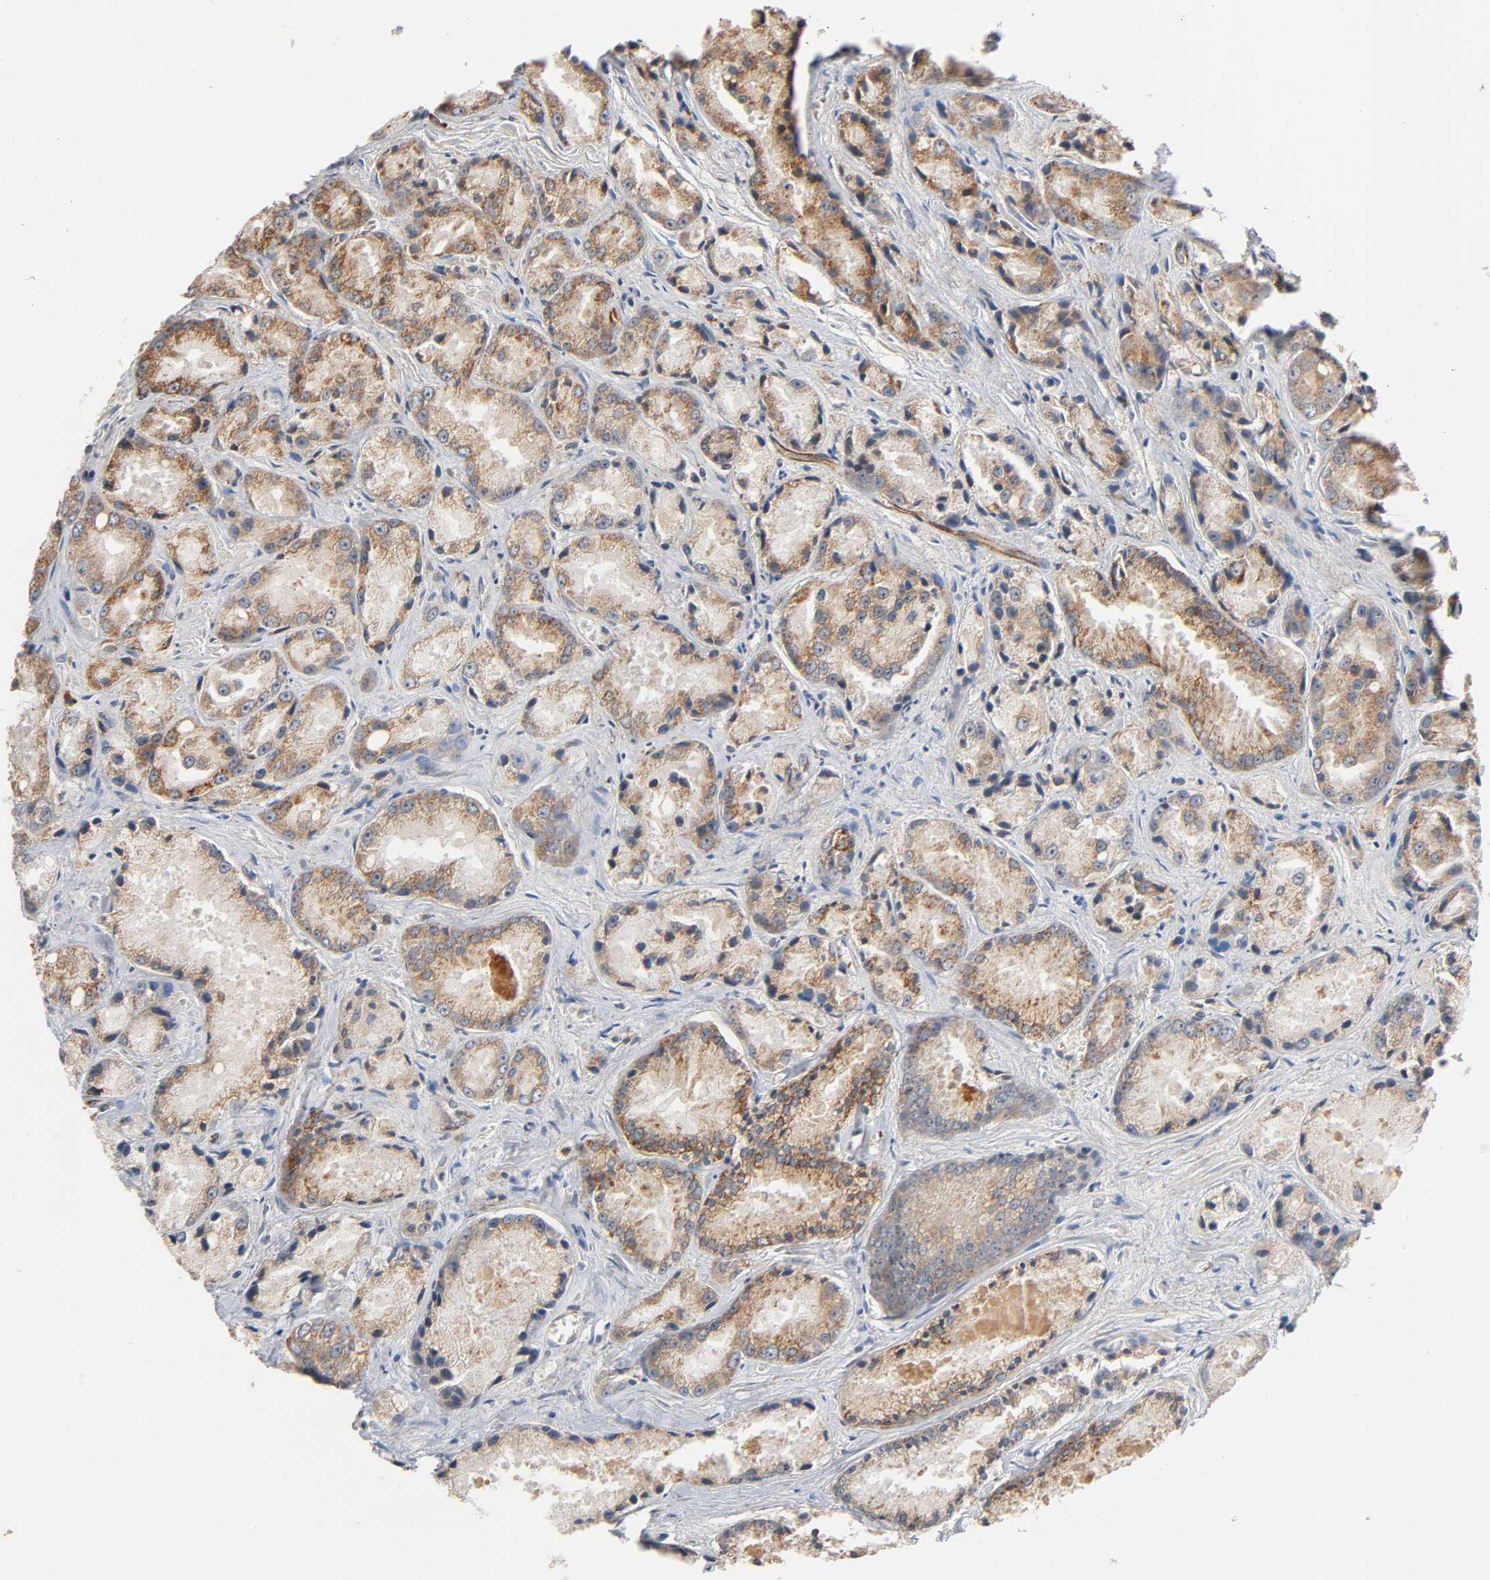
{"staining": {"intensity": "moderate", "quantity": ">75%", "location": "cytoplasmic/membranous"}, "tissue": "prostate cancer", "cell_type": "Tumor cells", "image_type": "cancer", "snomed": [{"axis": "morphology", "description": "Adenocarcinoma, Low grade"}, {"axis": "topography", "description": "Prostate"}], "caption": "The micrograph reveals immunohistochemical staining of adenocarcinoma (low-grade) (prostate). There is moderate cytoplasmic/membranous expression is present in approximately >75% of tumor cells.", "gene": "REEP6", "patient": {"sex": "male", "age": 64}}